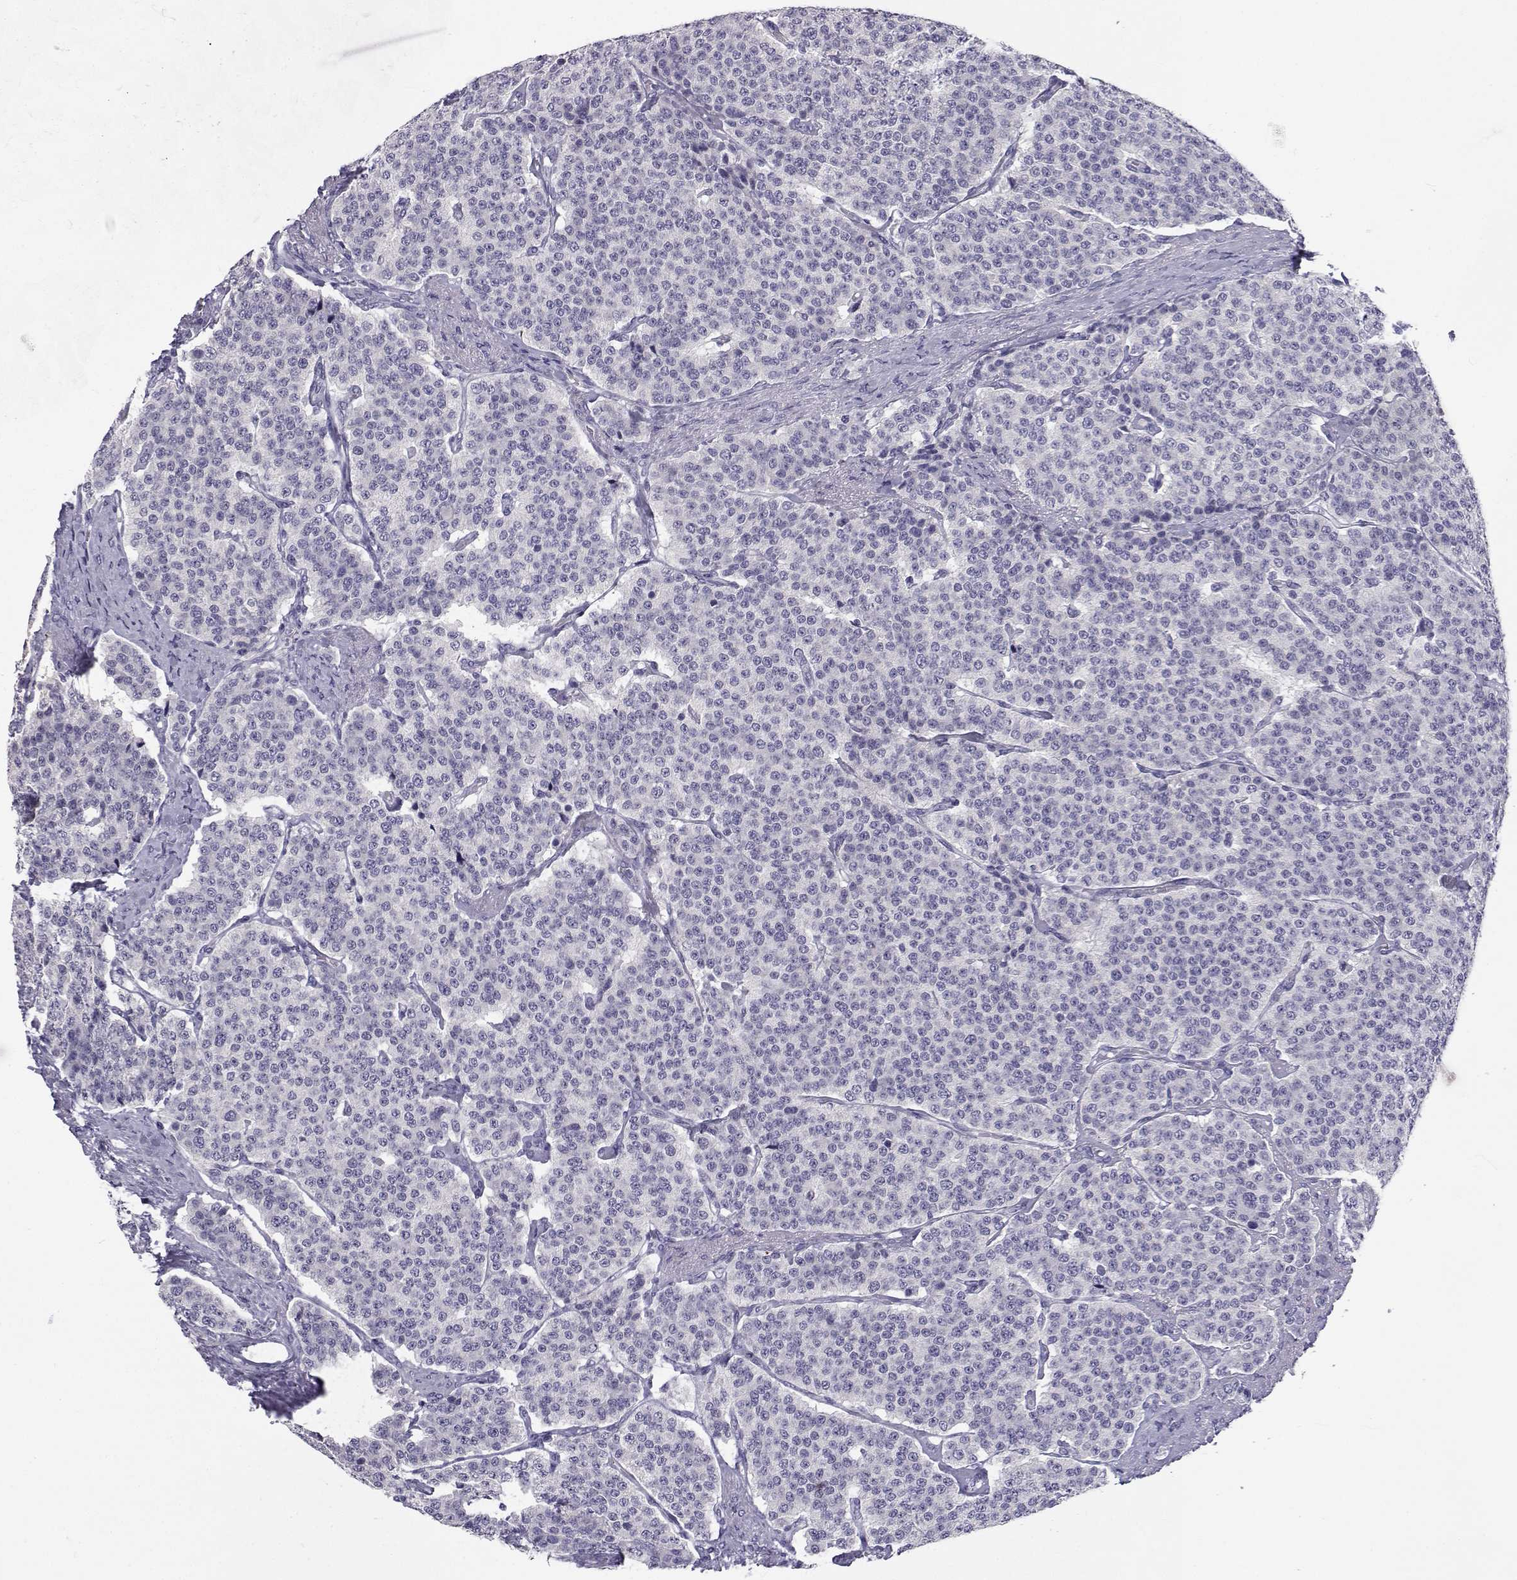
{"staining": {"intensity": "negative", "quantity": "none", "location": "none"}, "tissue": "carcinoid", "cell_type": "Tumor cells", "image_type": "cancer", "snomed": [{"axis": "morphology", "description": "Carcinoid, malignant, NOS"}, {"axis": "topography", "description": "Small intestine"}], "caption": "This is a histopathology image of IHC staining of malignant carcinoid, which shows no expression in tumor cells.", "gene": "SLC6A3", "patient": {"sex": "female", "age": 58}}